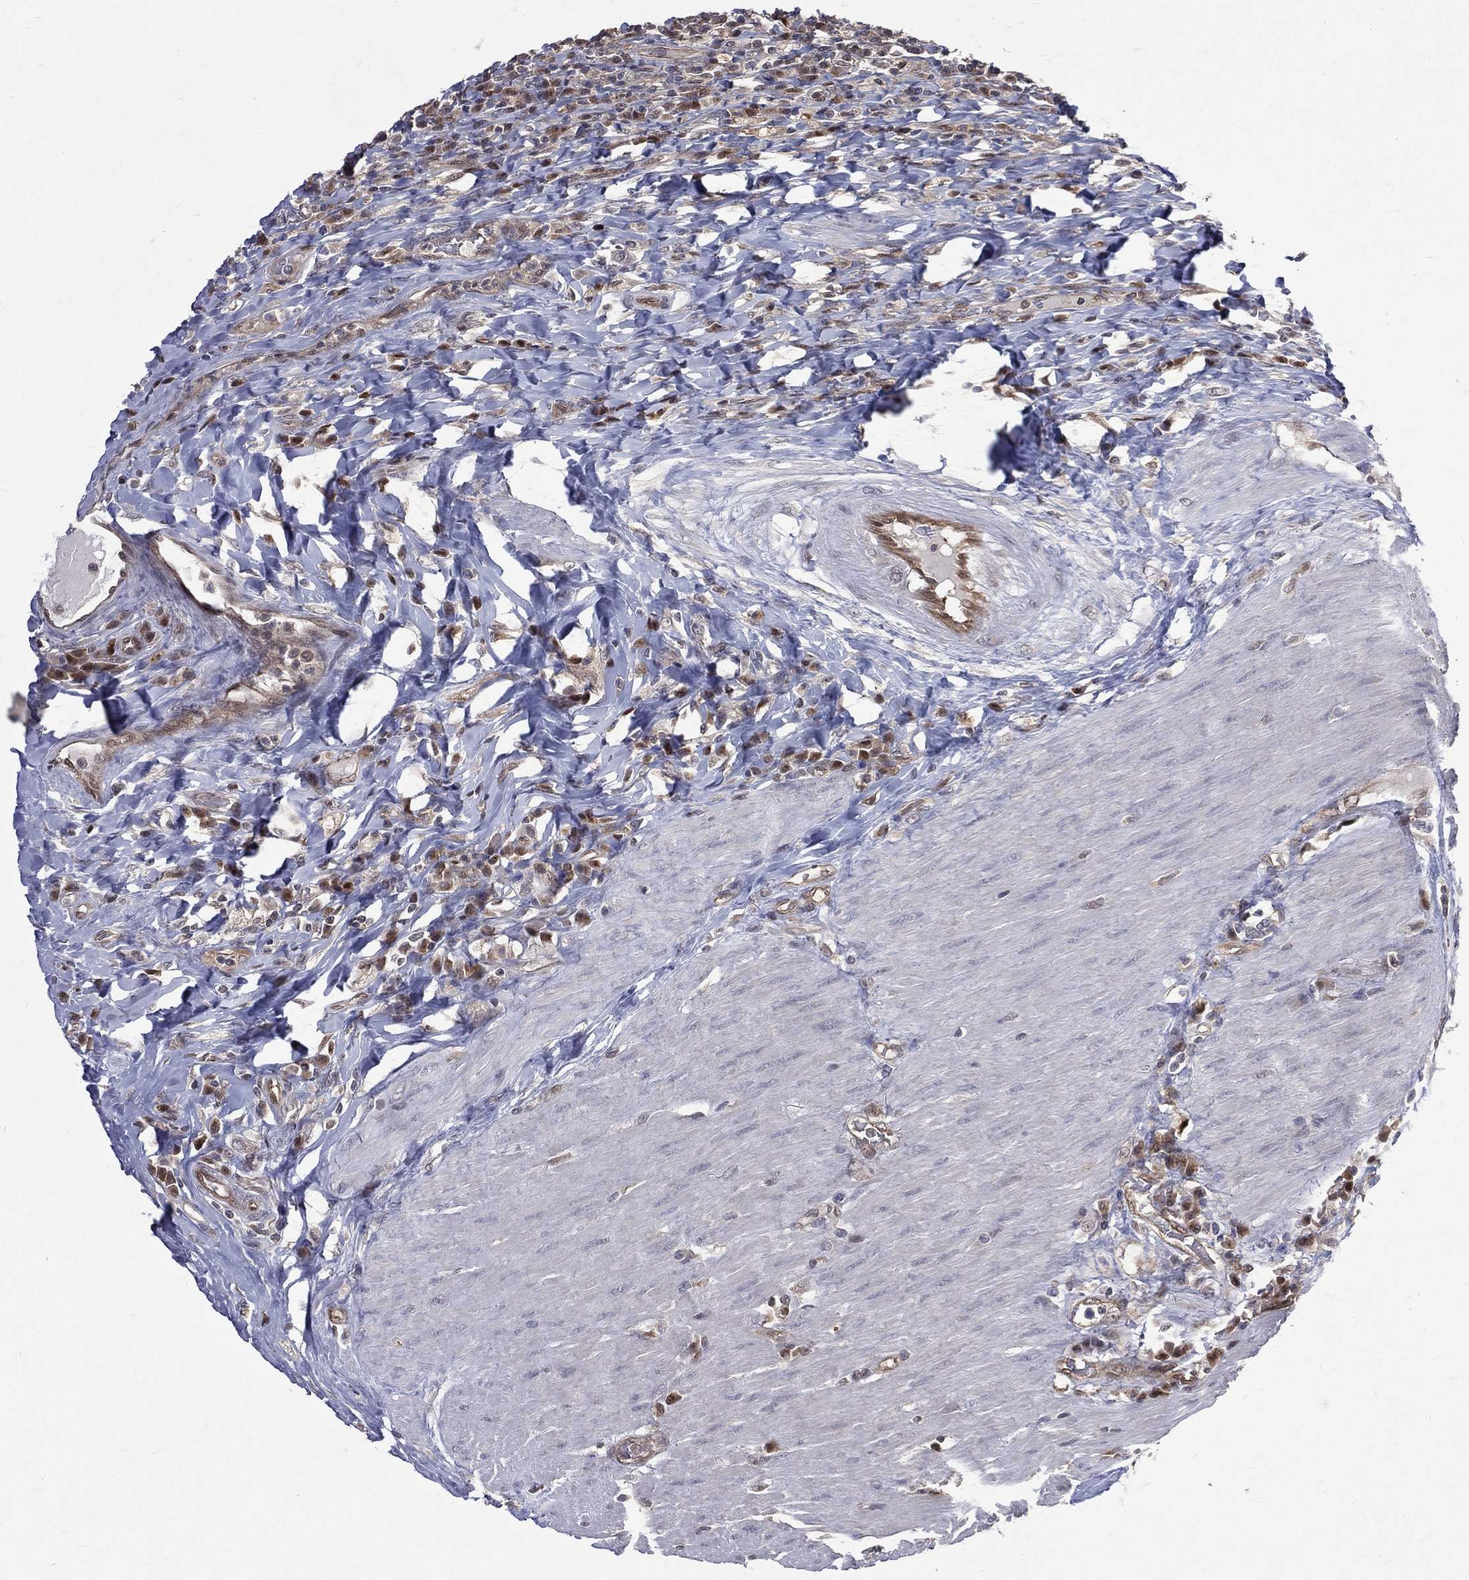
{"staining": {"intensity": "moderate", "quantity": "25%-75%", "location": "cytoplasmic/membranous"}, "tissue": "colorectal cancer", "cell_type": "Tumor cells", "image_type": "cancer", "snomed": [{"axis": "morphology", "description": "Adenocarcinoma, NOS"}, {"axis": "topography", "description": "Colon"}], "caption": "Immunohistochemistry photomicrograph of neoplastic tissue: human colorectal cancer stained using immunohistochemistry shows medium levels of moderate protein expression localized specifically in the cytoplasmic/membranous of tumor cells, appearing as a cytoplasmic/membranous brown color.", "gene": "GMPR2", "patient": {"sex": "female", "age": 86}}